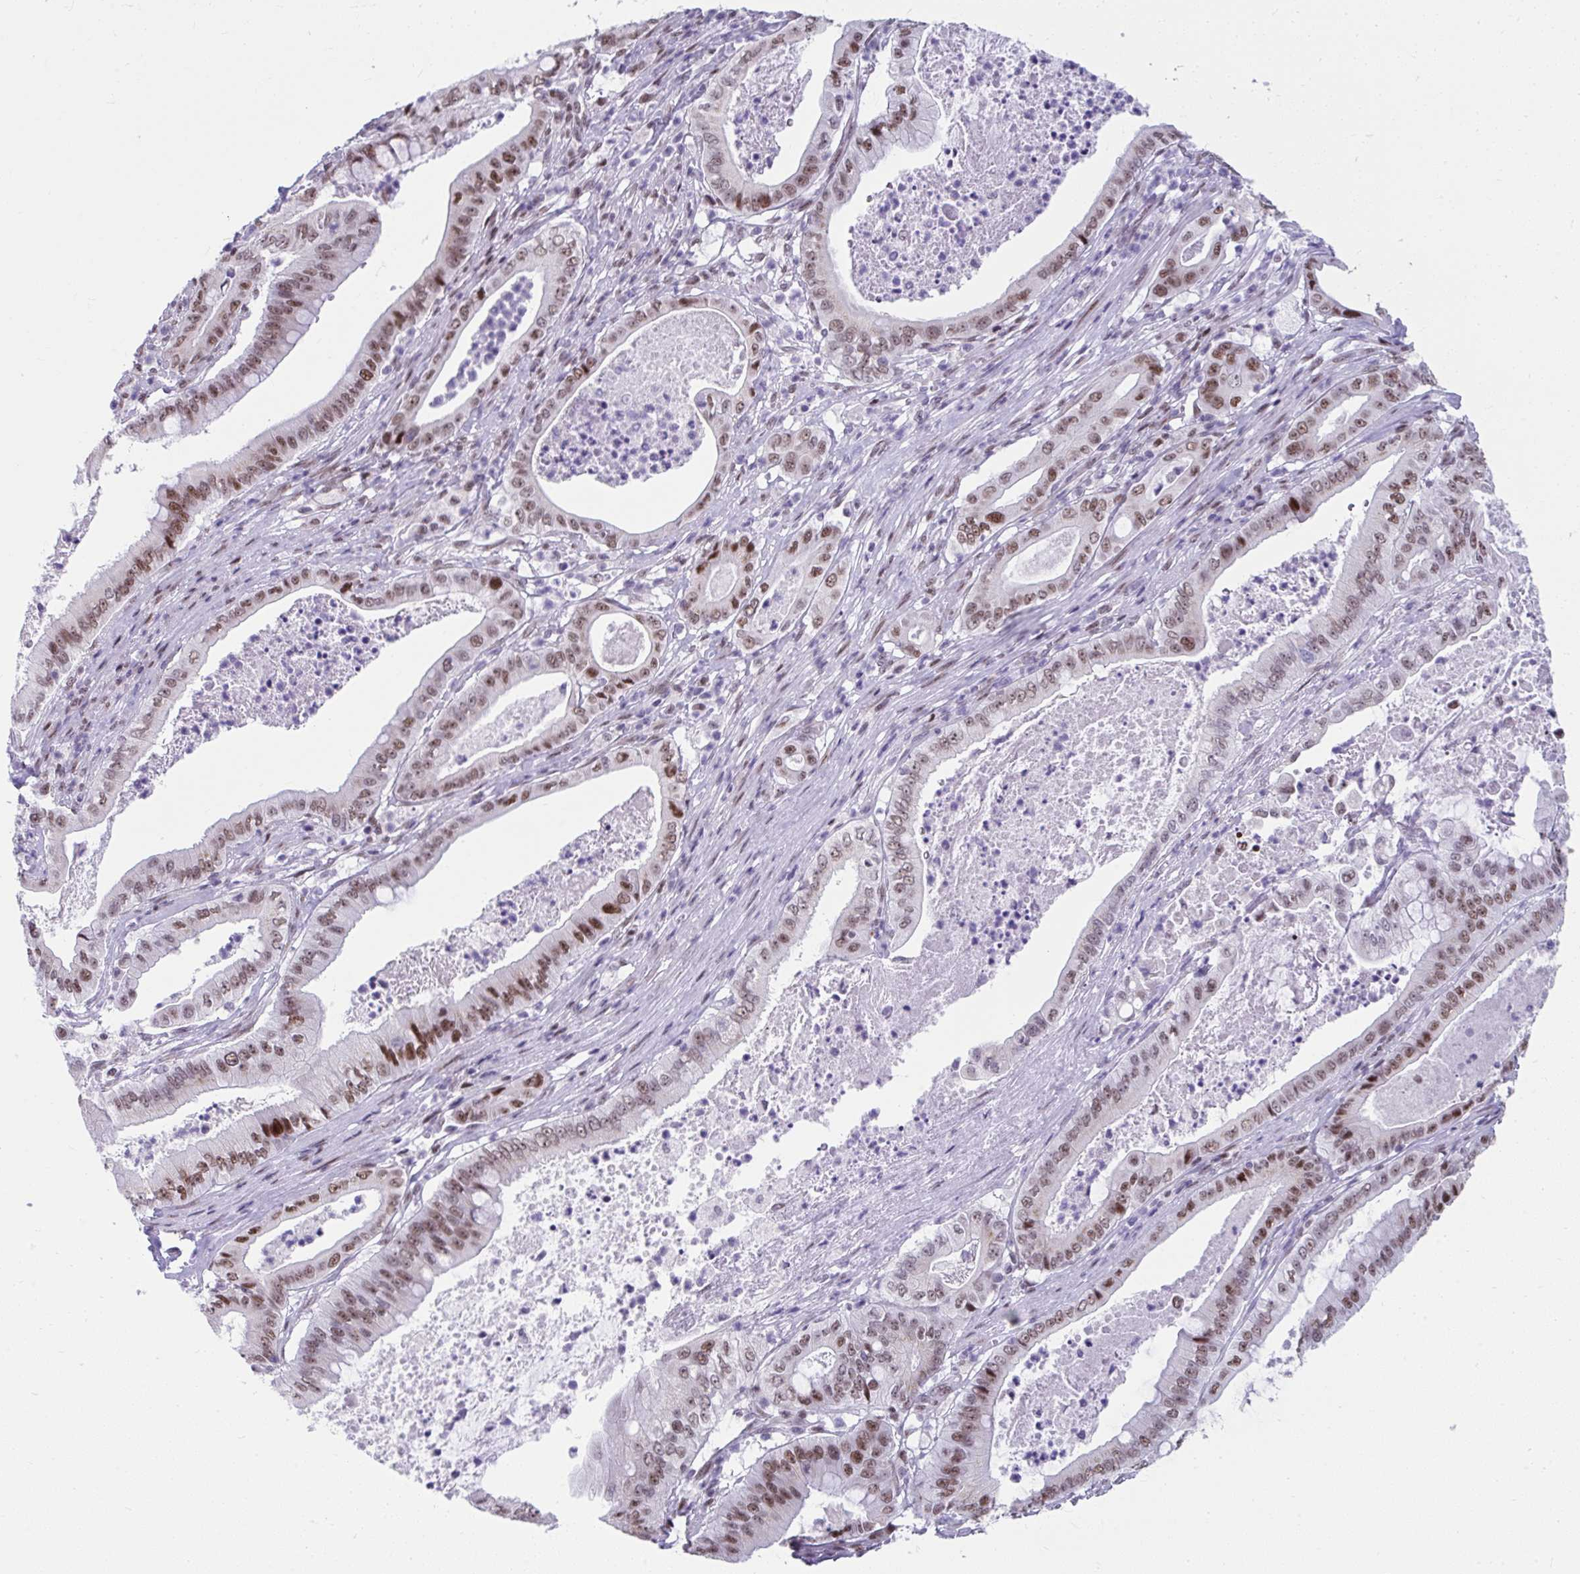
{"staining": {"intensity": "moderate", "quantity": ">75%", "location": "nuclear"}, "tissue": "pancreatic cancer", "cell_type": "Tumor cells", "image_type": "cancer", "snomed": [{"axis": "morphology", "description": "Adenocarcinoma, NOS"}, {"axis": "topography", "description": "Pancreas"}], "caption": "A high-resolution photomicrograph shows immunohistochemistry staining of pancreatic adenocarcinoma, which reveals moderate nuclear staining in about >75% of tumor cells.", "gene": "SLC35C2", "patient": {"sex": "male", "age": 71}}